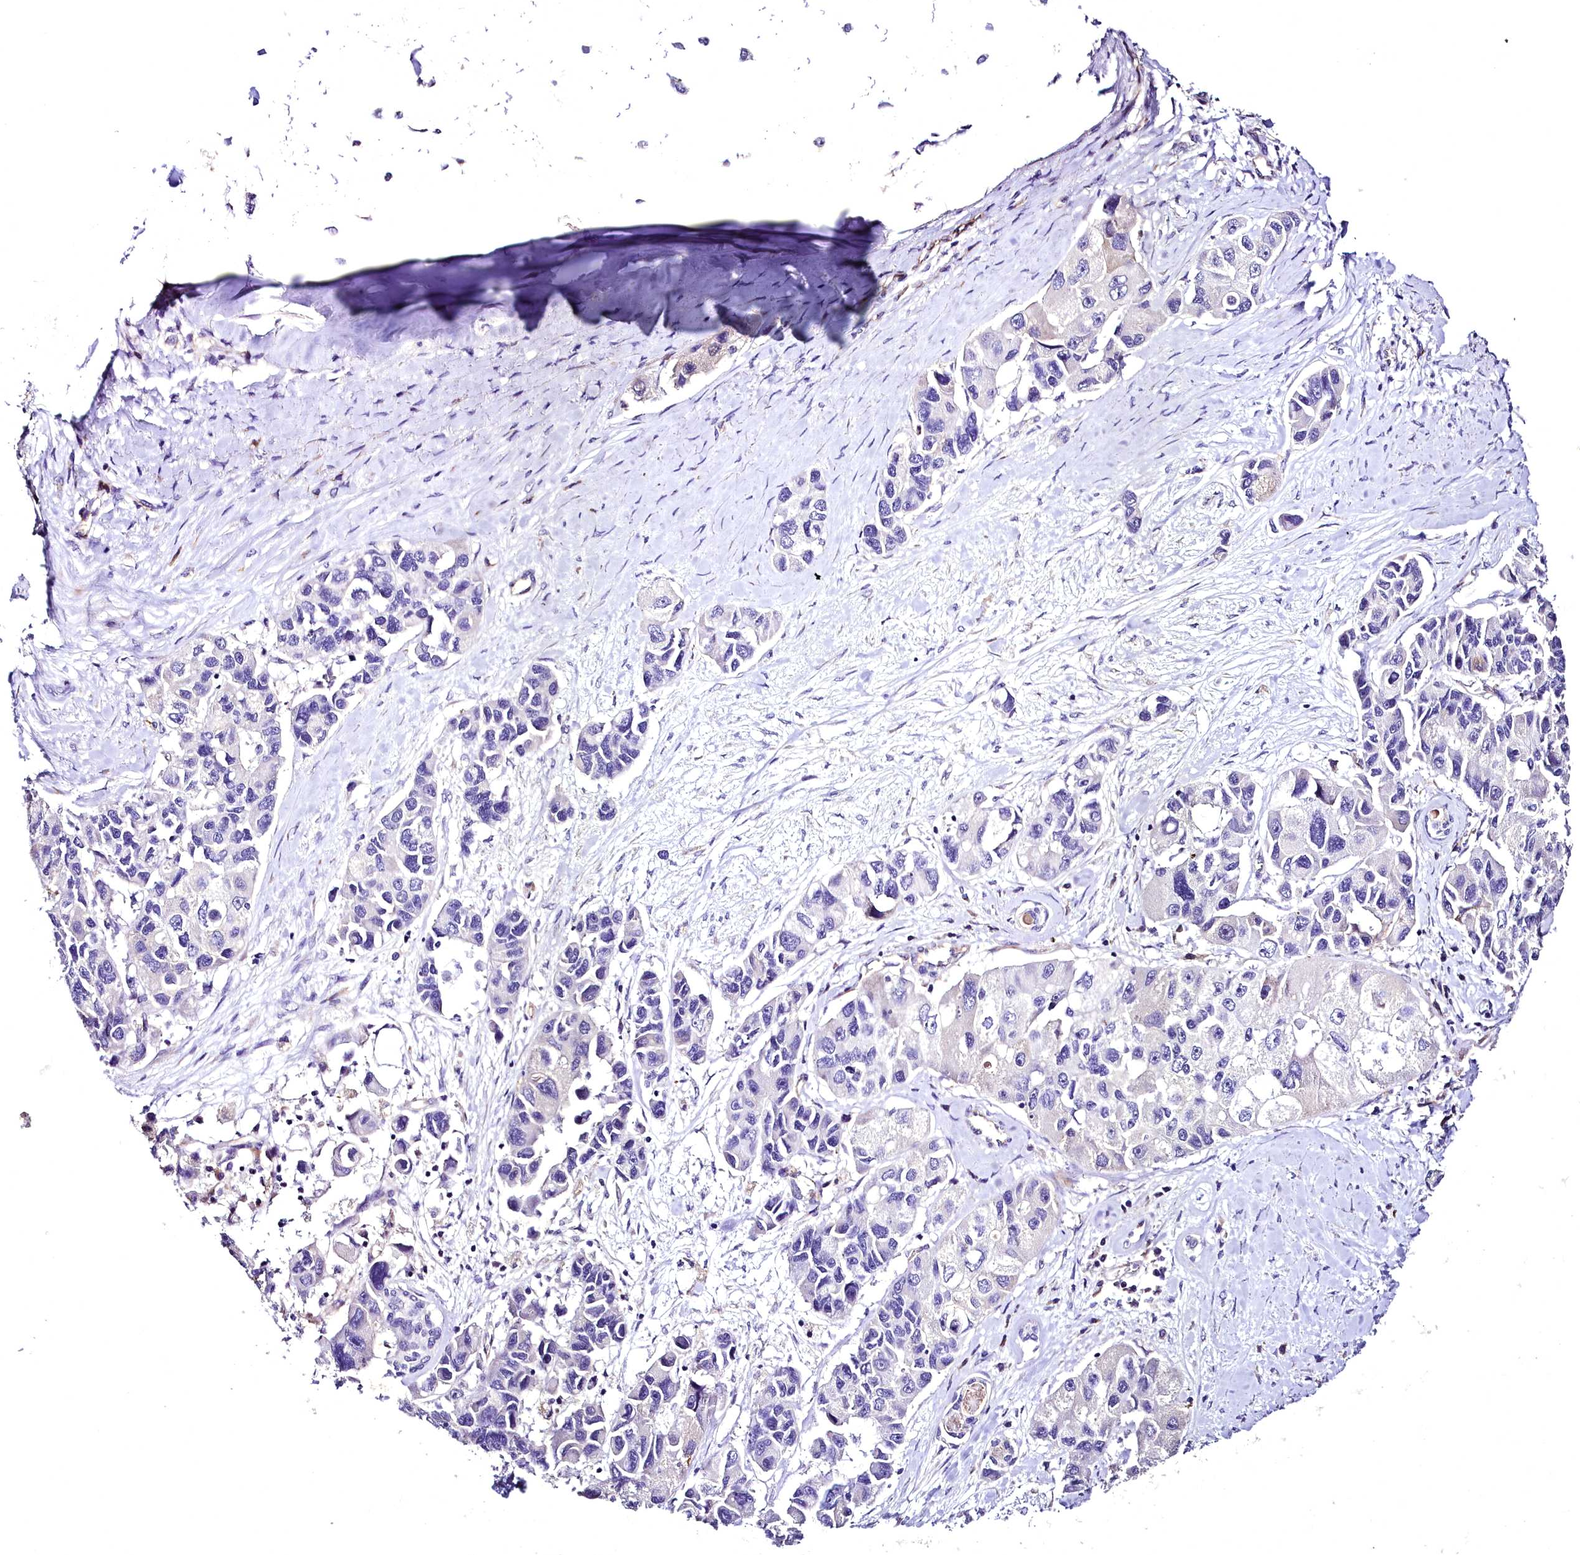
{"staining": {"intensity": "negative", "quantity": "none", "location": "none"}, "tissue": "lung cancer", "cell_type": "Tumor cells", "image_type": "cancer", "snomed": [{"axis": "morphology", "description": "Adenocarcinoma, NOS"}, {"axis": "topography", "description": "Lung"}], "caption": "Immunohistochemistry of human lung cancer (adenocarcinoma) reveals no positivity in tumor cells. (Stains: DAB immunohistochemistry with hematoxylin counter stain, Microscopy: brightfield microscopy at high magnification).", "gene": "MS4A18", "patient": {"sex": "female", "age": 54}}